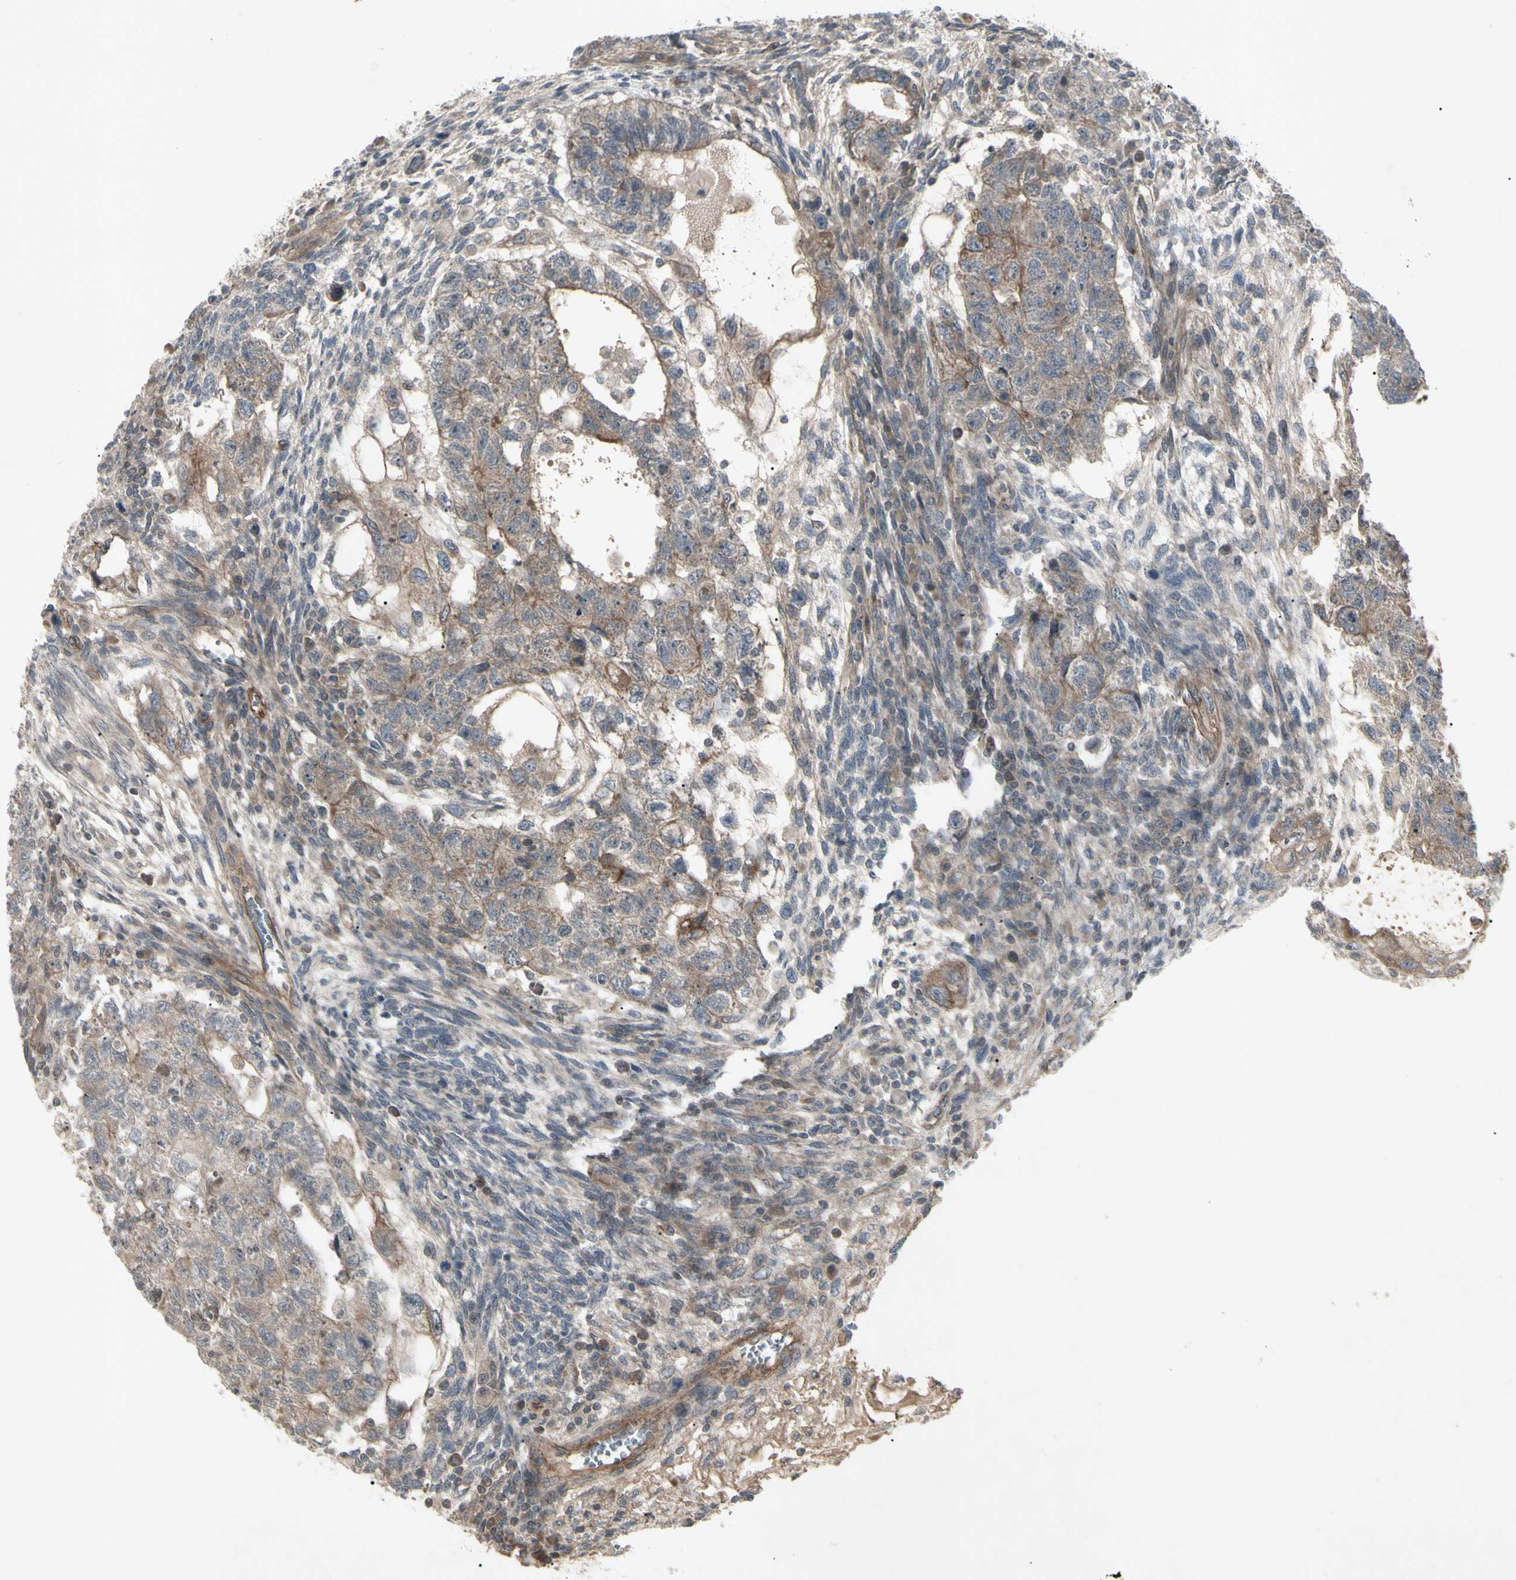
{"staining": {"intensity": "moderate", "quantity": "<25%", "location": "cytoplasmic/membranous"}, "tissue": "testis cancer", "cell_type": "Tumor cells", "image_type": "cancer", "snomed": [{"axis": "morphology", "description": "Normal tissue, NOS"}, {"axis": "morphology", "description": "Carcinoma, Embryonal, NOS"}, {"axis": "topography", "description": "Testis"}], "caption": "Moderate cytoplasmic/membranous expression for a protein is seen in approximately <25% of tumor cells of testis embryonal carcinoma using immunohistochemistry.", "gene": "JAG1", "patient": {"sex": "male", "age": 36}}